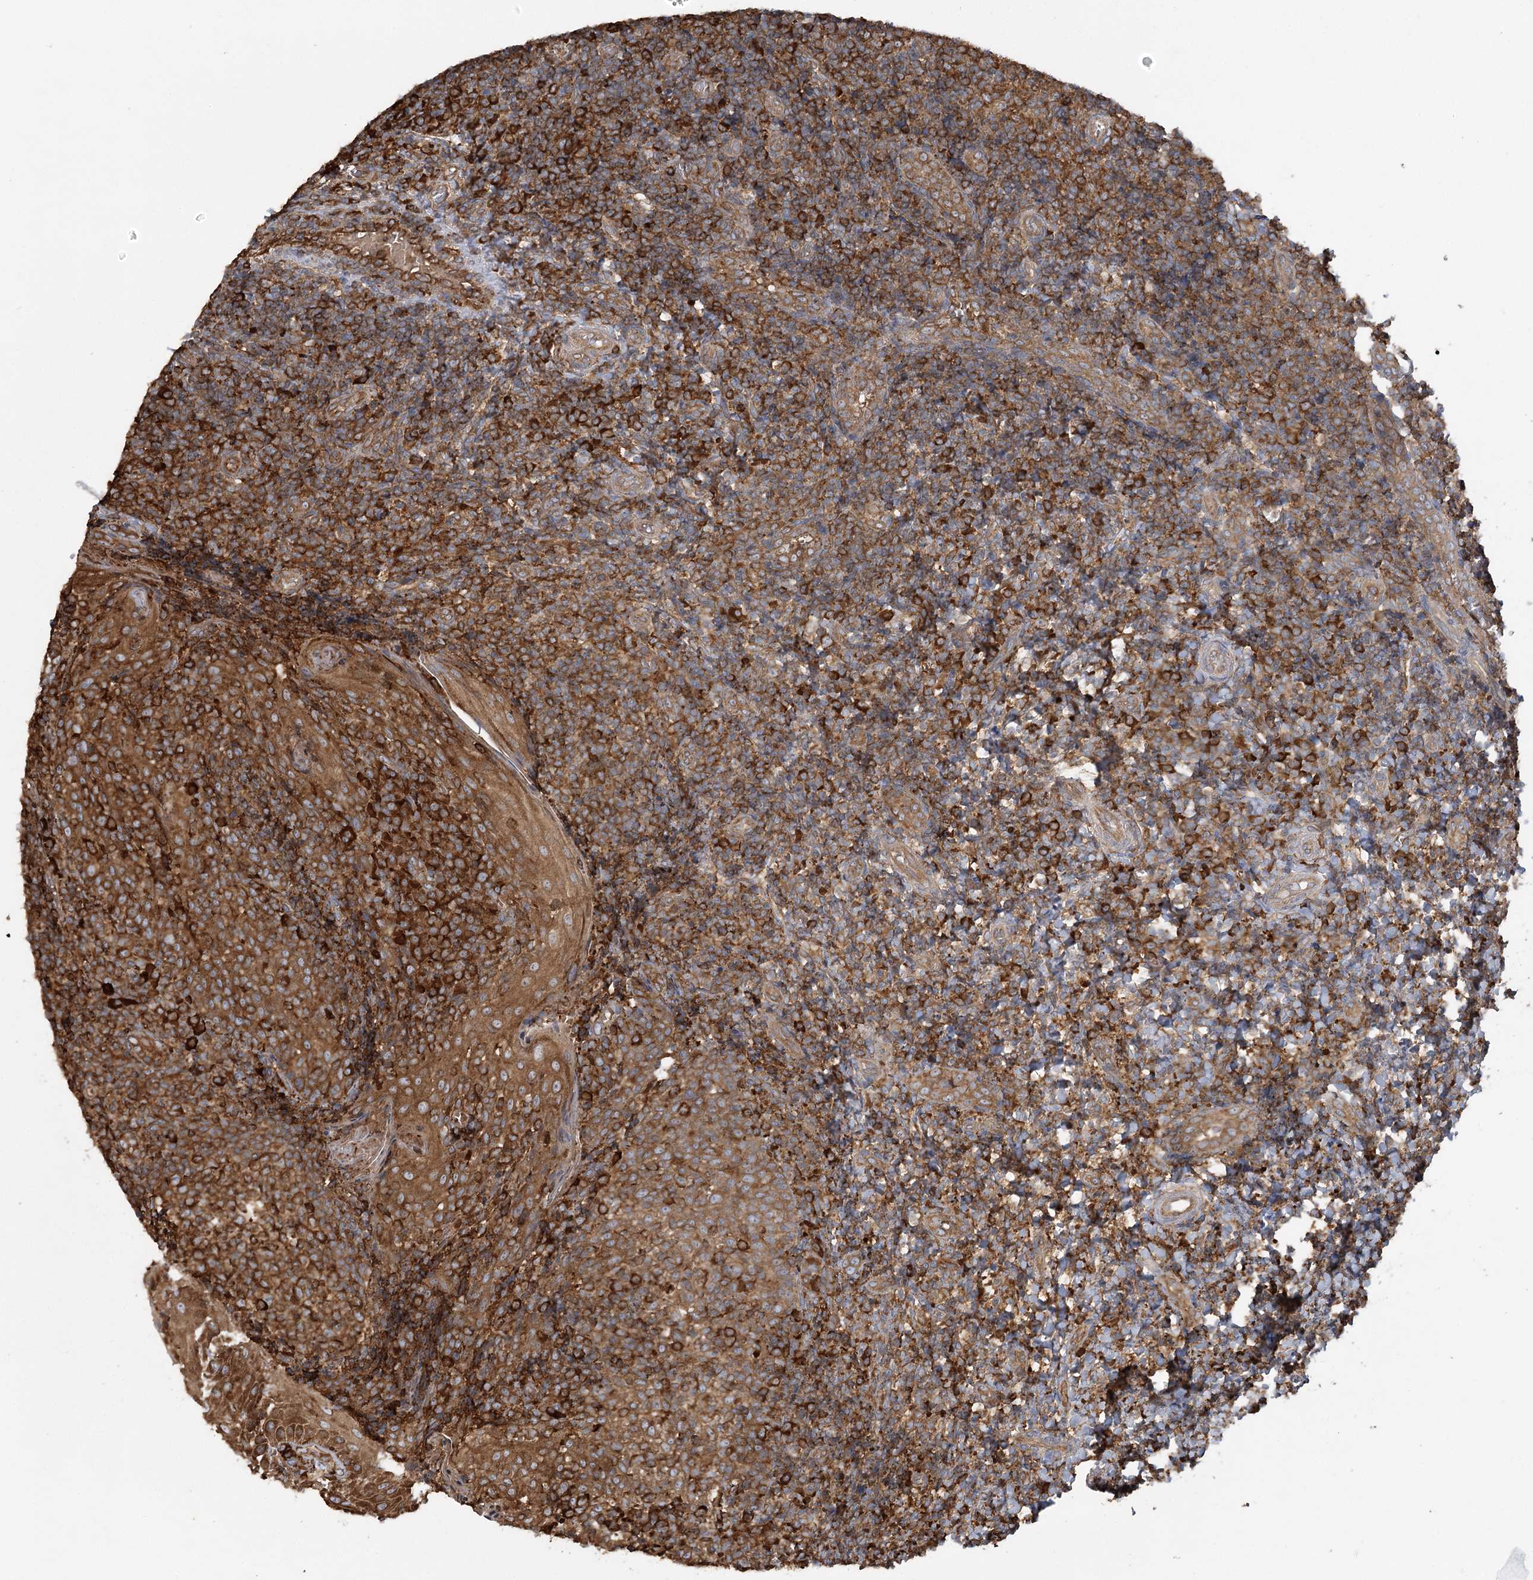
{"staining": {"intensity": "strong", "quantity": ">75%", "location": "cytoplasmic/membranous"}, "tissue": "tonsil", "cell_type": "Germinal center cells", "image_type": "normal", "snomed": [{"axis": "morphology", "description": "Normal tissue, NOS"}, {"axis": "topography", "description": "Tonsil"}], "caption": "Strong cytoplasmic/membranous protein expression is present in approximately >75% of germinal center cells in tonsil. (IHC, brightfield microscopy, high magnification).", "gene": "ACAP2", "patient": {"sex": "female", "age": 19}}